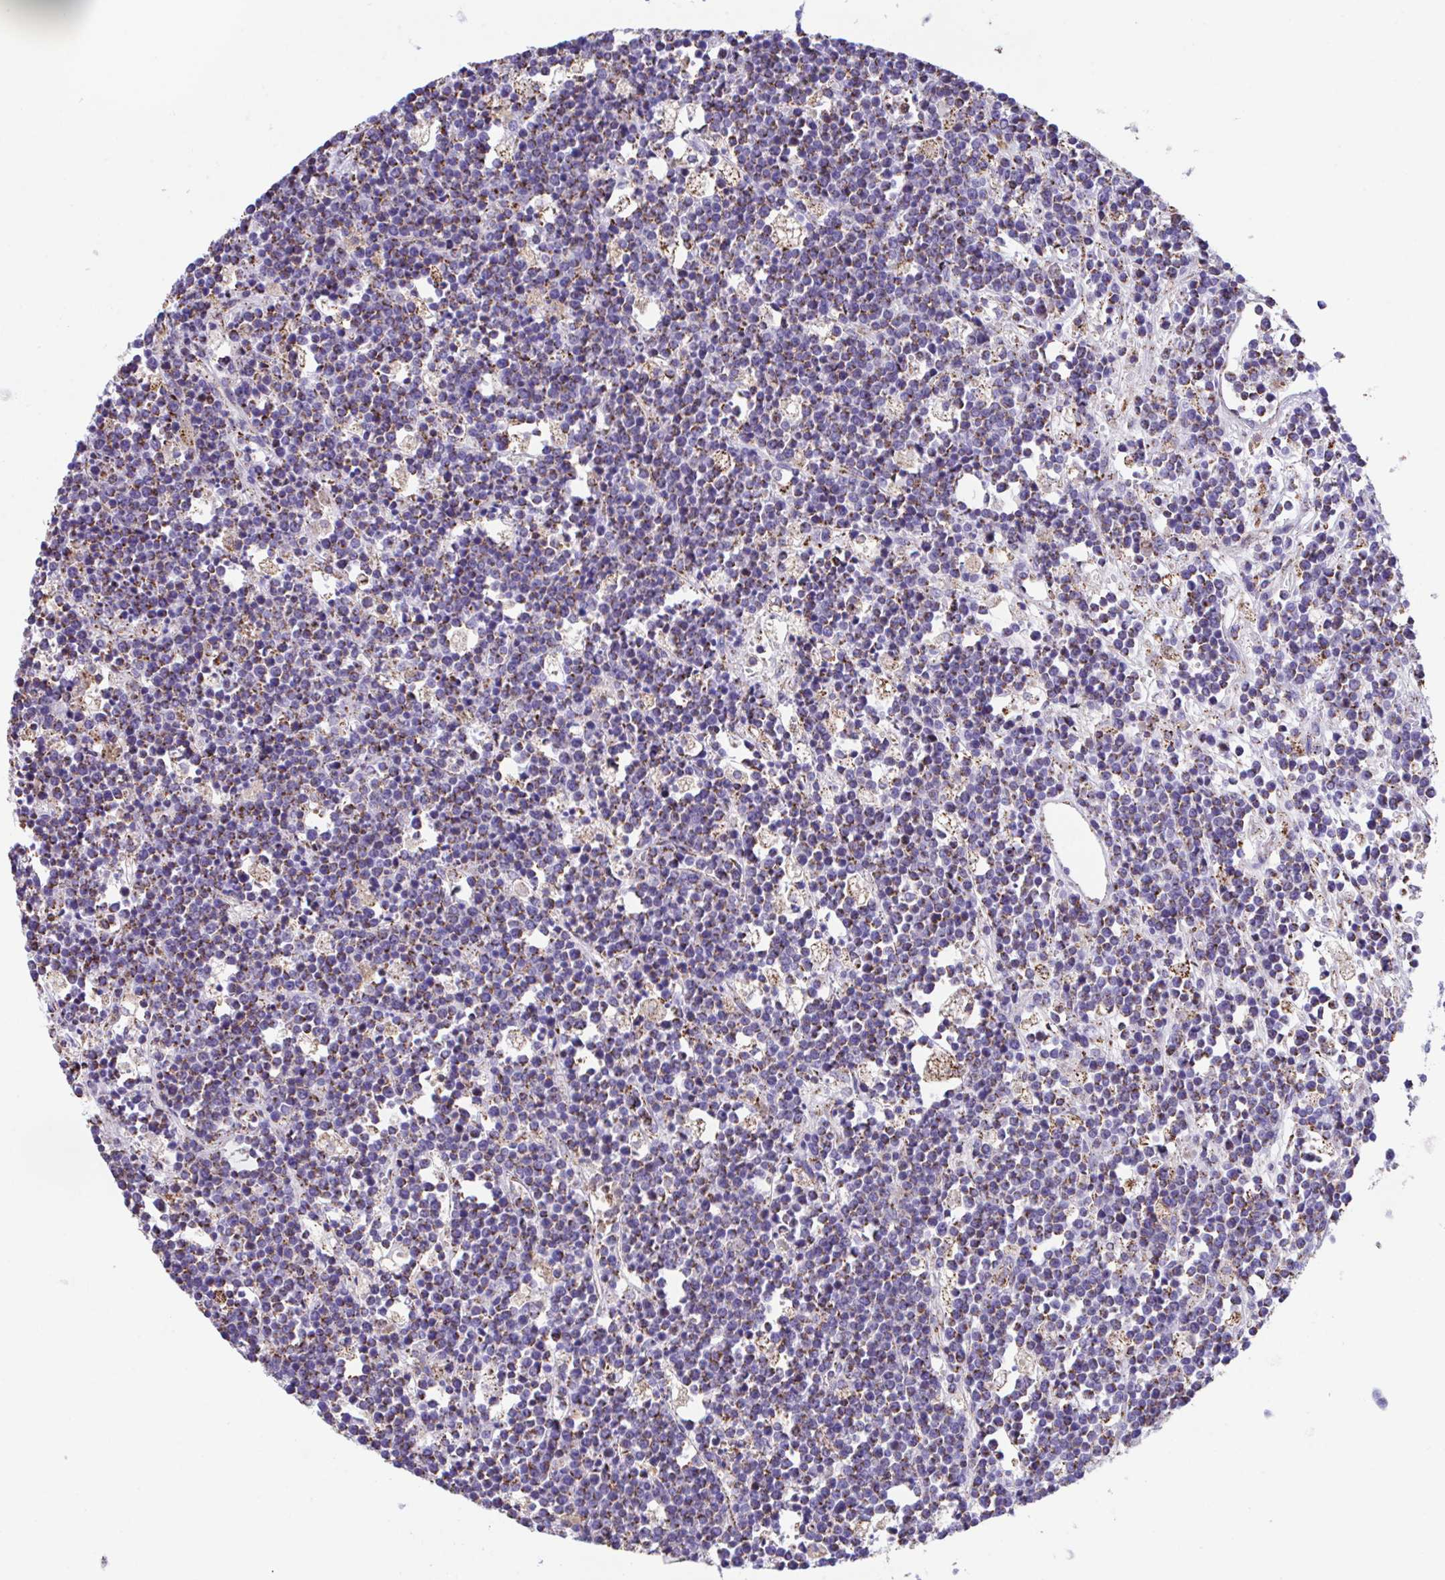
{"staining": {"intensity": "moderate", "quantity": ">75%", "location": "cytoplasmic/membranous"}, "tissue": "lymphoma", "cell_type": "Tumor cells", "image_type": "cancer", "snomed": [{"axis": "morphology", "description": "Malignant lymphoma, non-Hodgkin's type, High grade"}, {"axis": "topography", "description": "Ovary"}], "caption": "IHC histopathology image of lymphoma stained for a protein (brown), which shows medium levels of moderate cytoplasmic/membranous staining in about >75% of tumor cells.", "gene": "PCMTD2", "patient": {"sex": "female", "age": 56}}